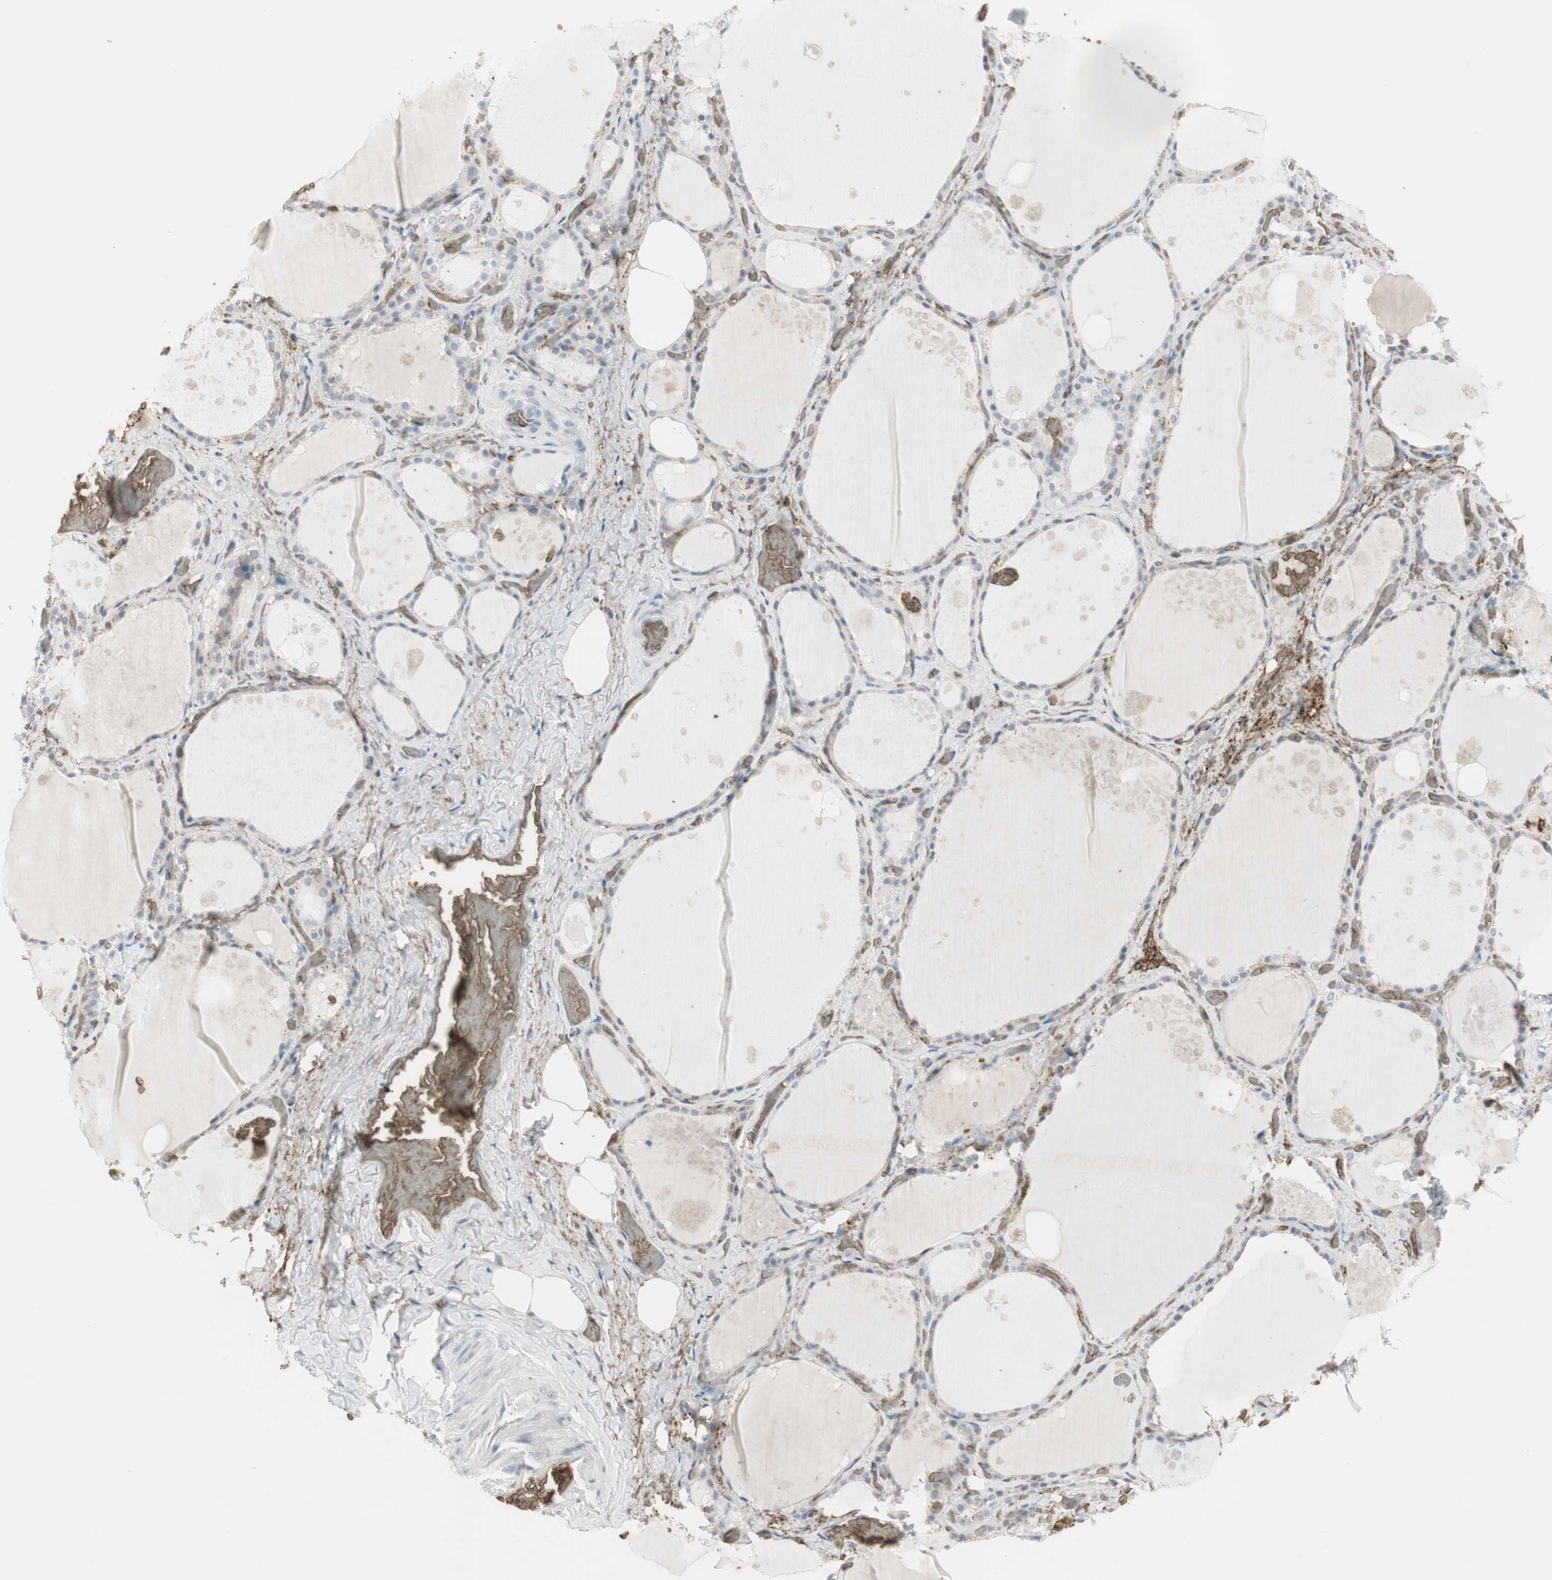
{"staining": {"intensity": "negative", "quantity": "none", "location": "none"}, "tissue": "thyroid gland", "cell_type": "Glandular cells", "image_type": "normal", "snomed": [{"axis": "morphology", "description": "Normal tissue, NOS"}, {"axis": "topography", "description": "Thyroid gland"}], "caption": "The IHC photomicrograph has no significant expression in glandular cells of thyroid gland.", "gene": "MAP4K1", "patient": {"sex": "male", "age": 61}}